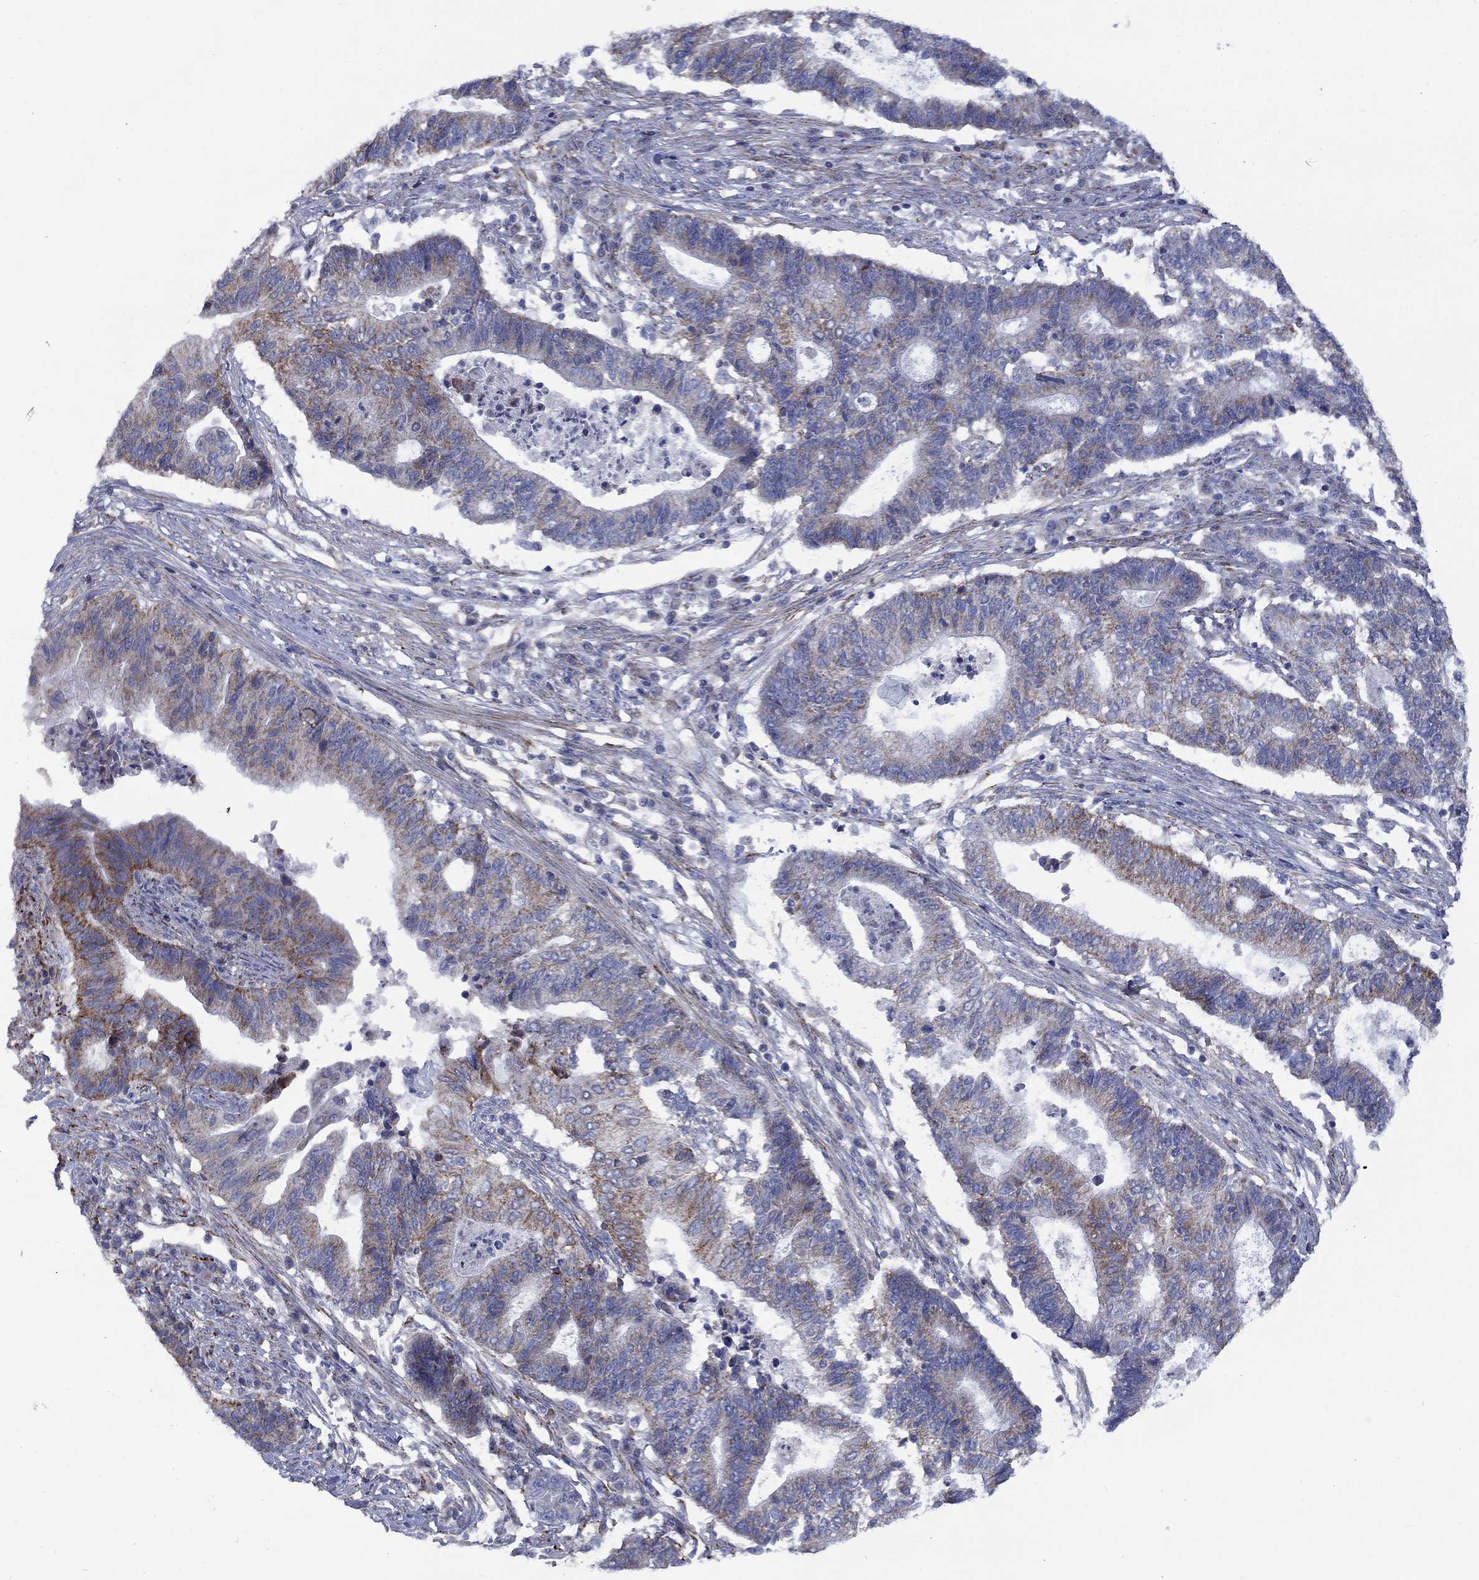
{"staining": {"intensity": "strong", "quantity": "<25%", "location": "cytoplasmic/membranous"}, "tissue": "endometrial cancer", "cell_type": "Tumor cells", "image_type": "cancer", "snomed": [{"axis": "morphology", "description": "Adenocarcinoma, NOS"}, {"axis": "topography", "description": "Uterus"}, {"axis": "topography", "description": "Endometrium"}], "caption": "High-power microscopy captured an immunohistochemistry micrograph of endometrial adenocarcinoma, revealing strong cytoplasmic/membranous staining in approximately <25% of tumor cells.", "gene": "CISD1", "patient": {"sex": "female", "age": 54}}